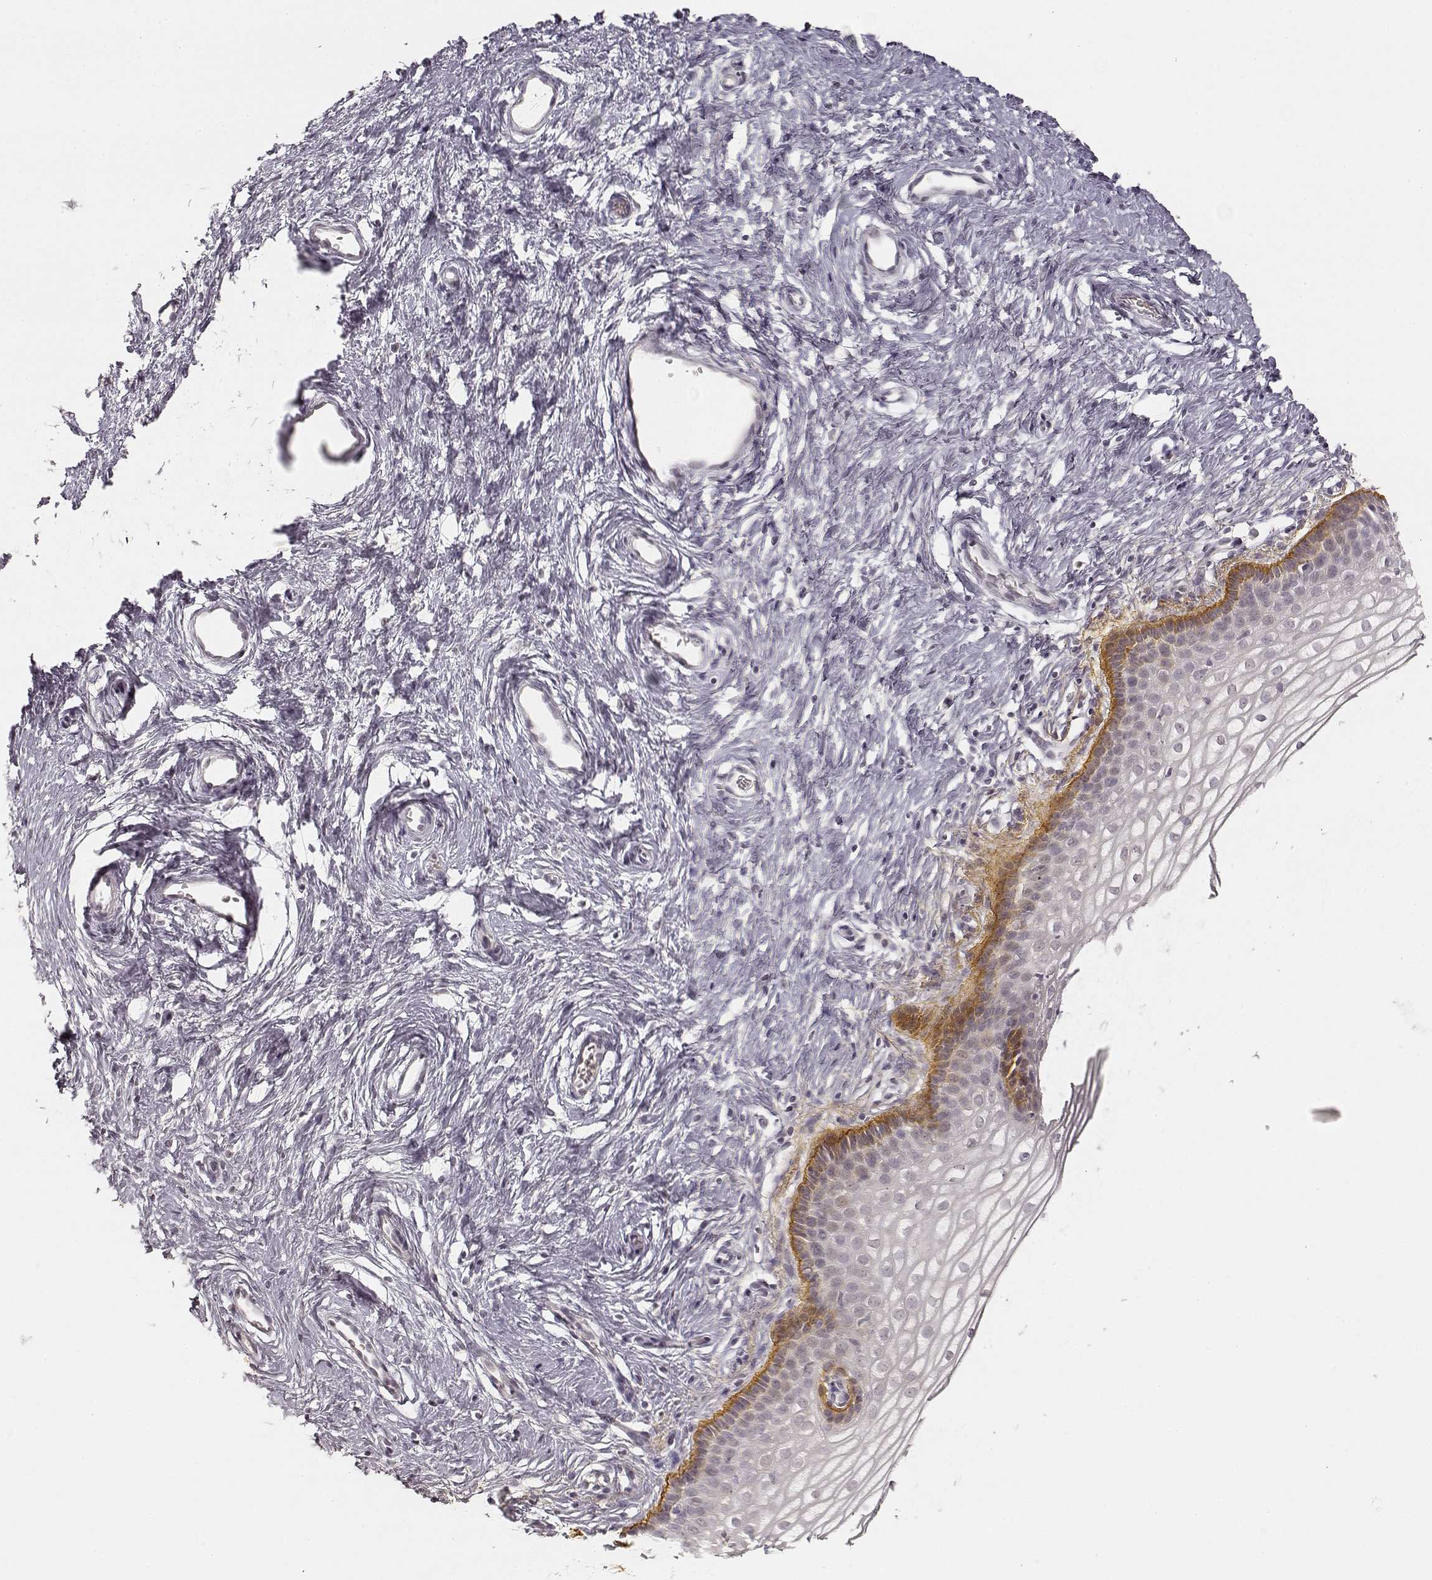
{"staining": {"intensity": "weak", "quantity": "<25%", "location": "cytoplasmic/membranous"}, "tissue": "vagina", "cell_type": "Squamous epithelial cells", "image_type": "normal", "snomed": [{"axis": "morphology", "description": "Normal tissue, NOS"}, {"axis": "topography", "description": "Vagina"}], "caption": "IHC photomicrograph of normal vagina stained for a protein (brown), which shows no positivity in squamous epithelial cells.", "gene": "LAMC2", "patient": {"sex": "female", "age": 36}}